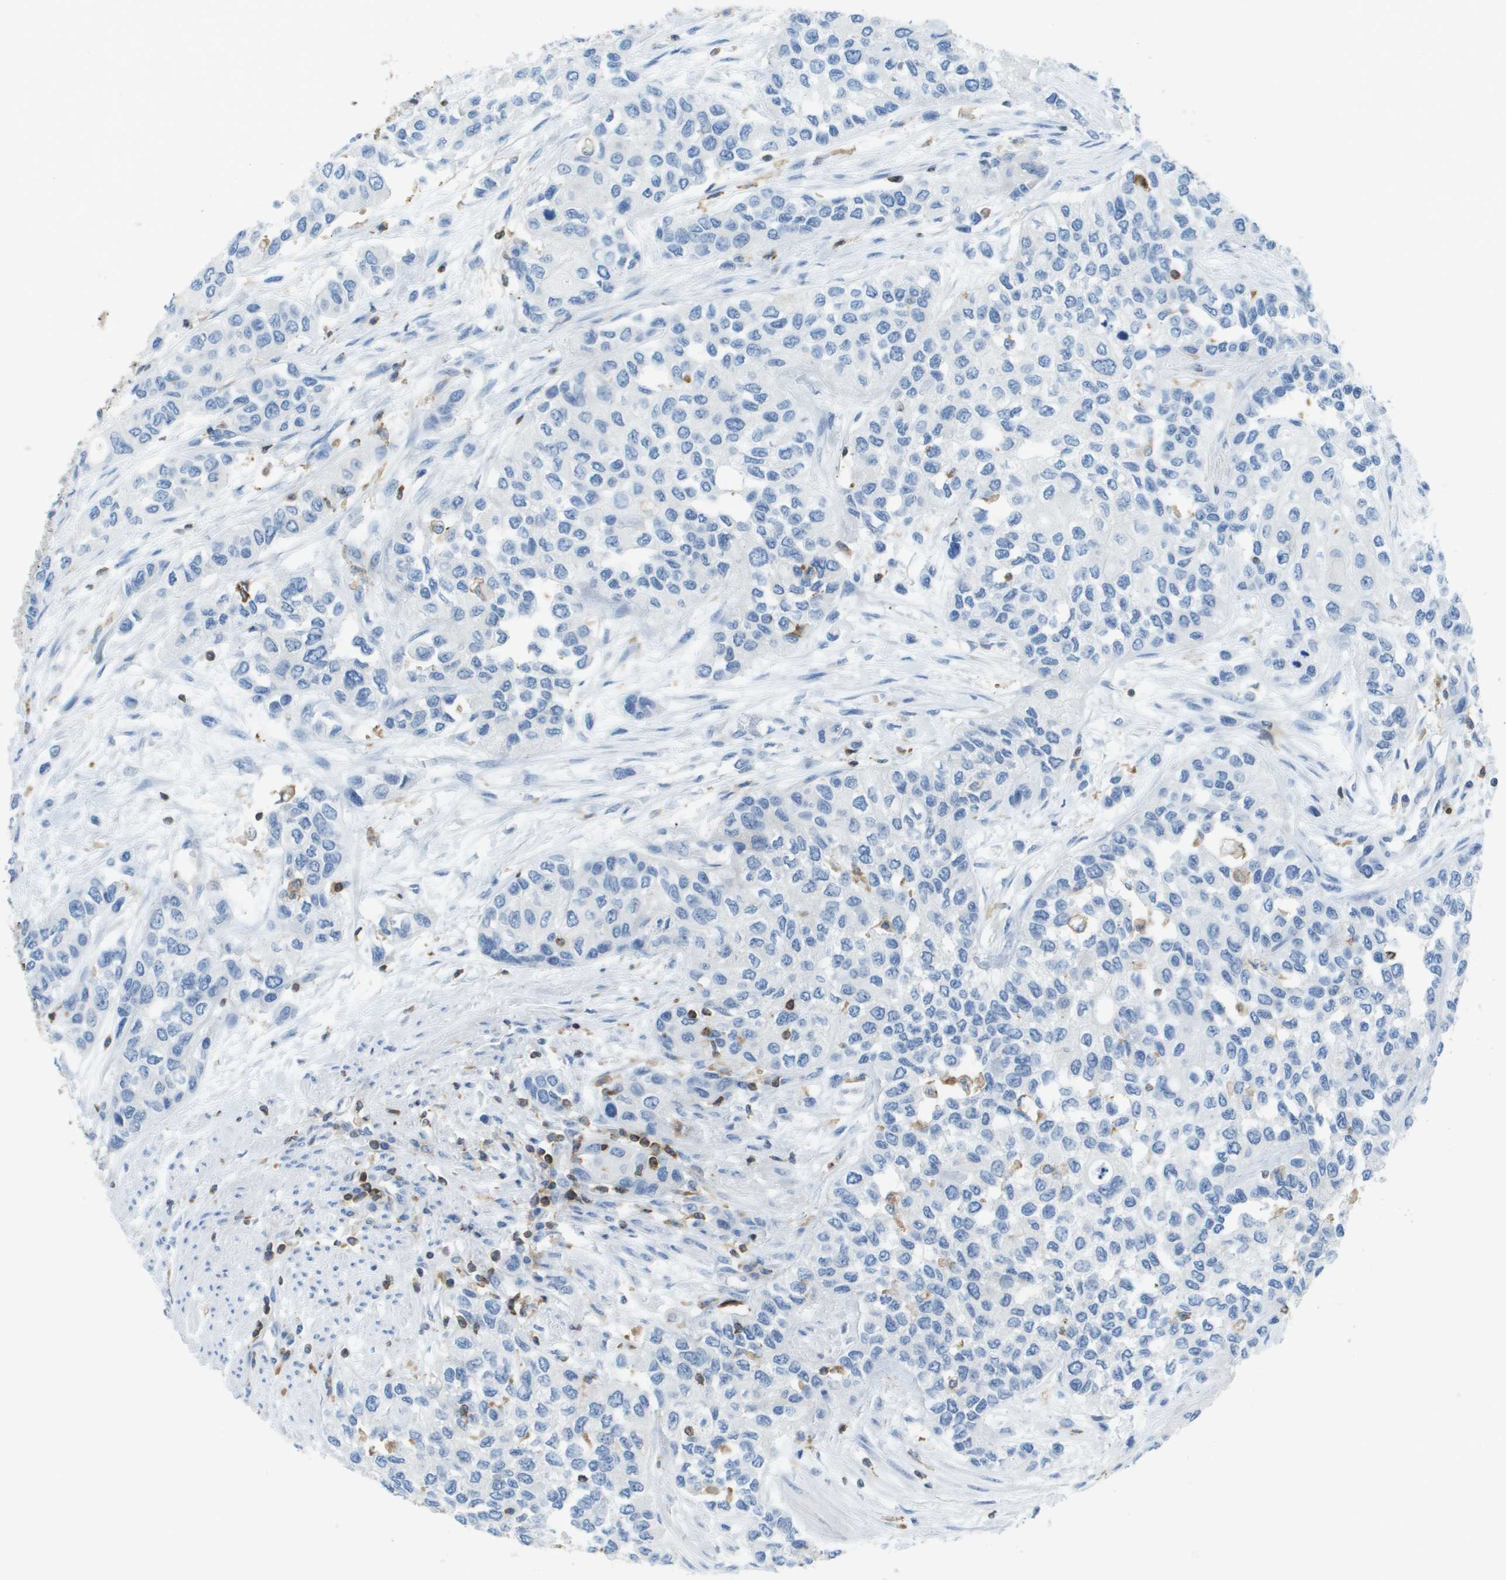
{"staining": {"intensity": "negative", "quantity": "none", "location": "none"}, "tissue": "urothelial cancer", "cell_type": "Tumor cells", "image_type": "cancer", "snomed": [{"axis": "morphology", "description": "Urothelial carcinoma, High grade"}, {"axis": "topography", "description": "Urinary bladder"}], "caption": "Urothelial cancer was stained to show a protein in brown. There is no significant positivity in tumor cells. (Brightfield microscopy of DAB (3,3'-diaminobenzidine) immunohistochemistry (IHC) at high magnification).", "gene": "APBB1IP", "patient": {"sex": "female", "age": 56}}